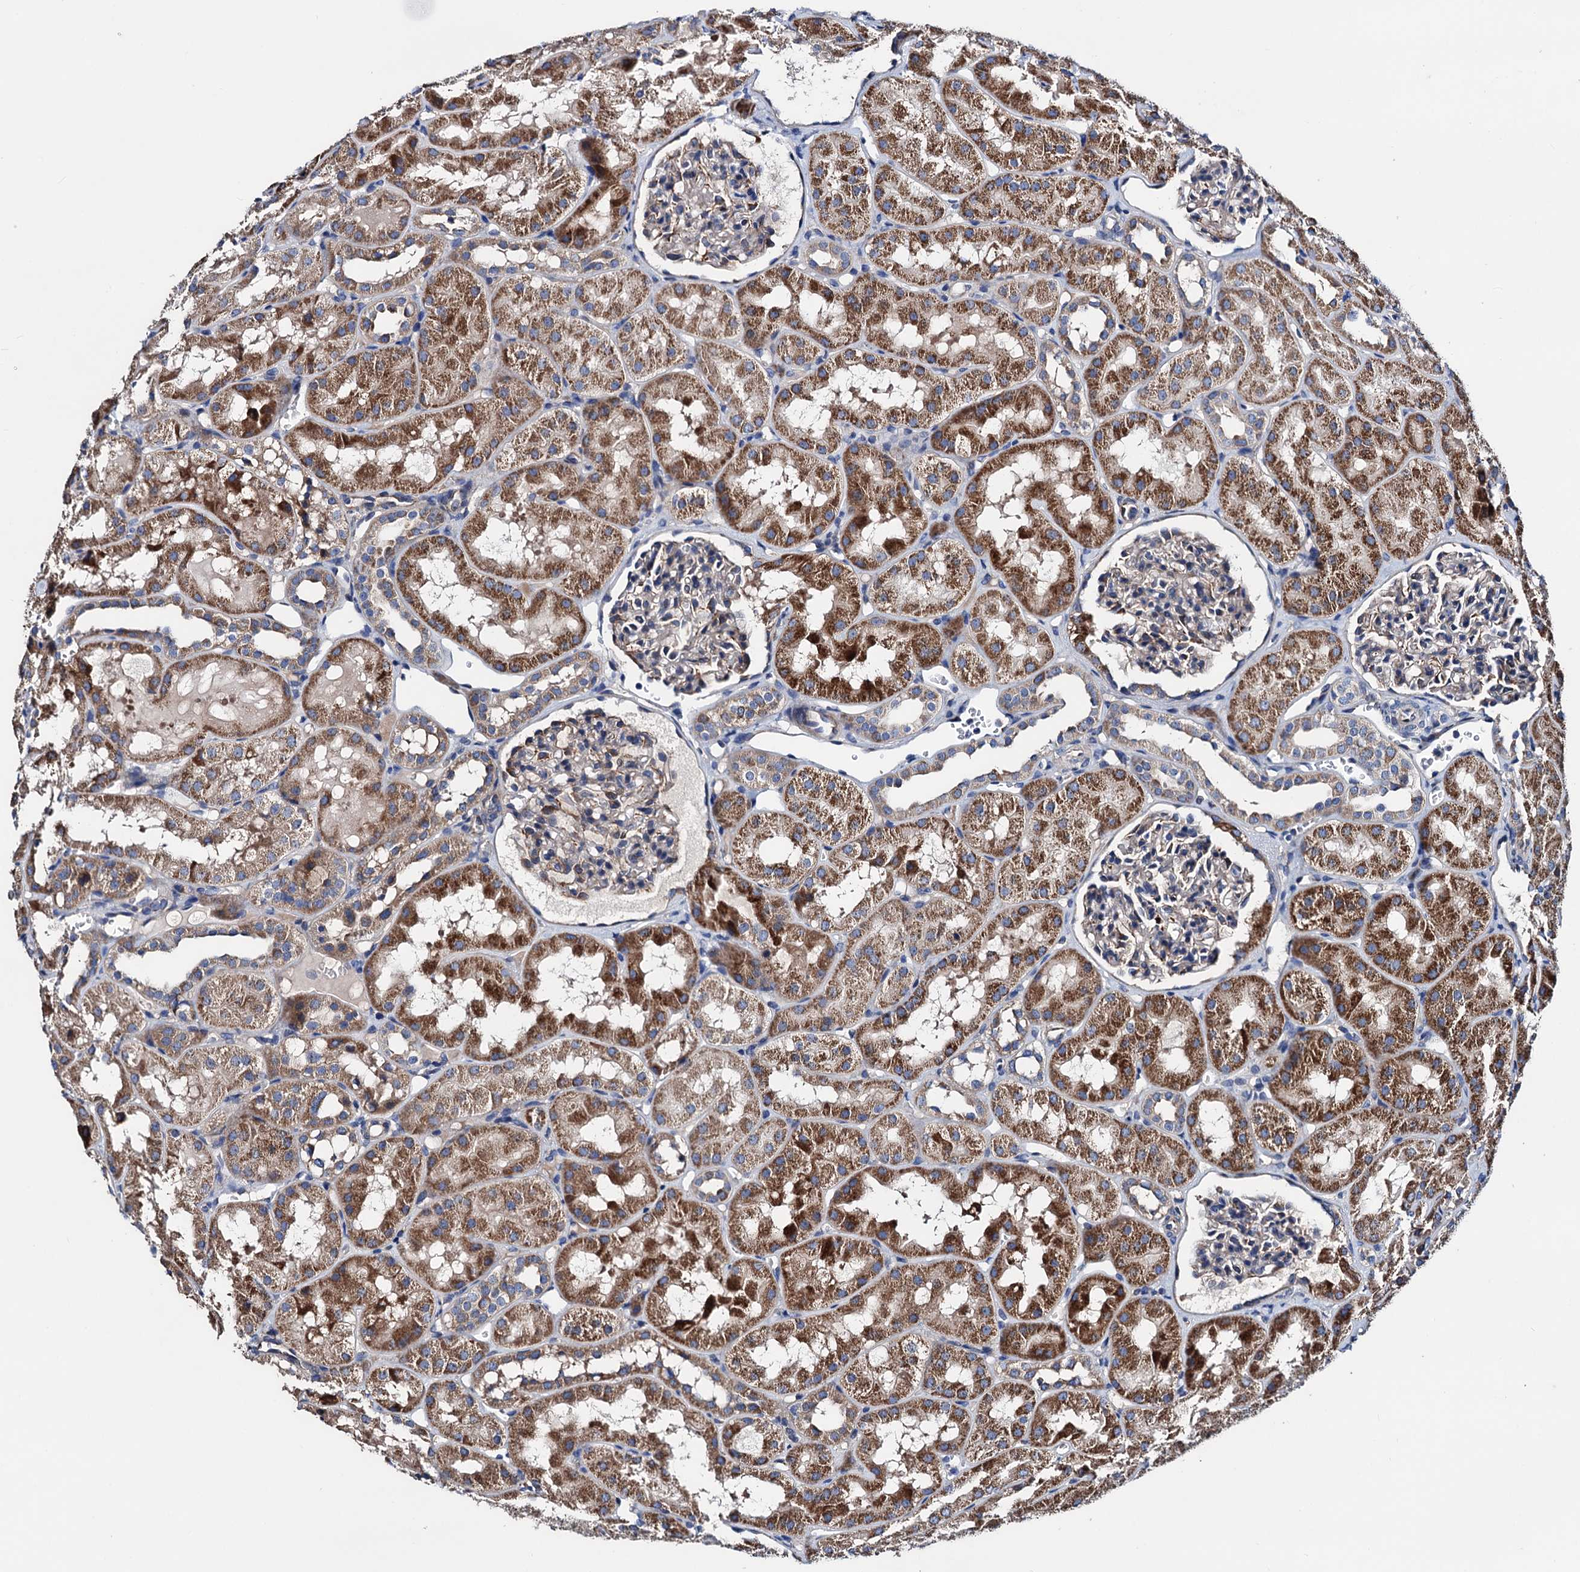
{"staining": {"intensity": "moderate", "quantity": "<25%", "location": "cytoplasmic/membranous"}, "tissue": "kidney", "cell_type": "Cells in glomeruli", "image_type": "normal", "snomed": [{"axis": "morphology", "description": "Normal tissue, NOS"}, {"axis": "topography", "description": "Kidney"}, {"axis": "topography", "description": "Urinary bladder"}], "caption": "Immunohistochemistry photomicrograph of unremarkable kidney: human kidney stained using IHC shows low levels of moderate protein expression localized specifically in the cytoplasmic/membranous of cells in glomeruli, appearing as a cytoplasmic/membranous brown color.", "gene": "AKAP11", "patient": {"sex": "male", "age": 16}}